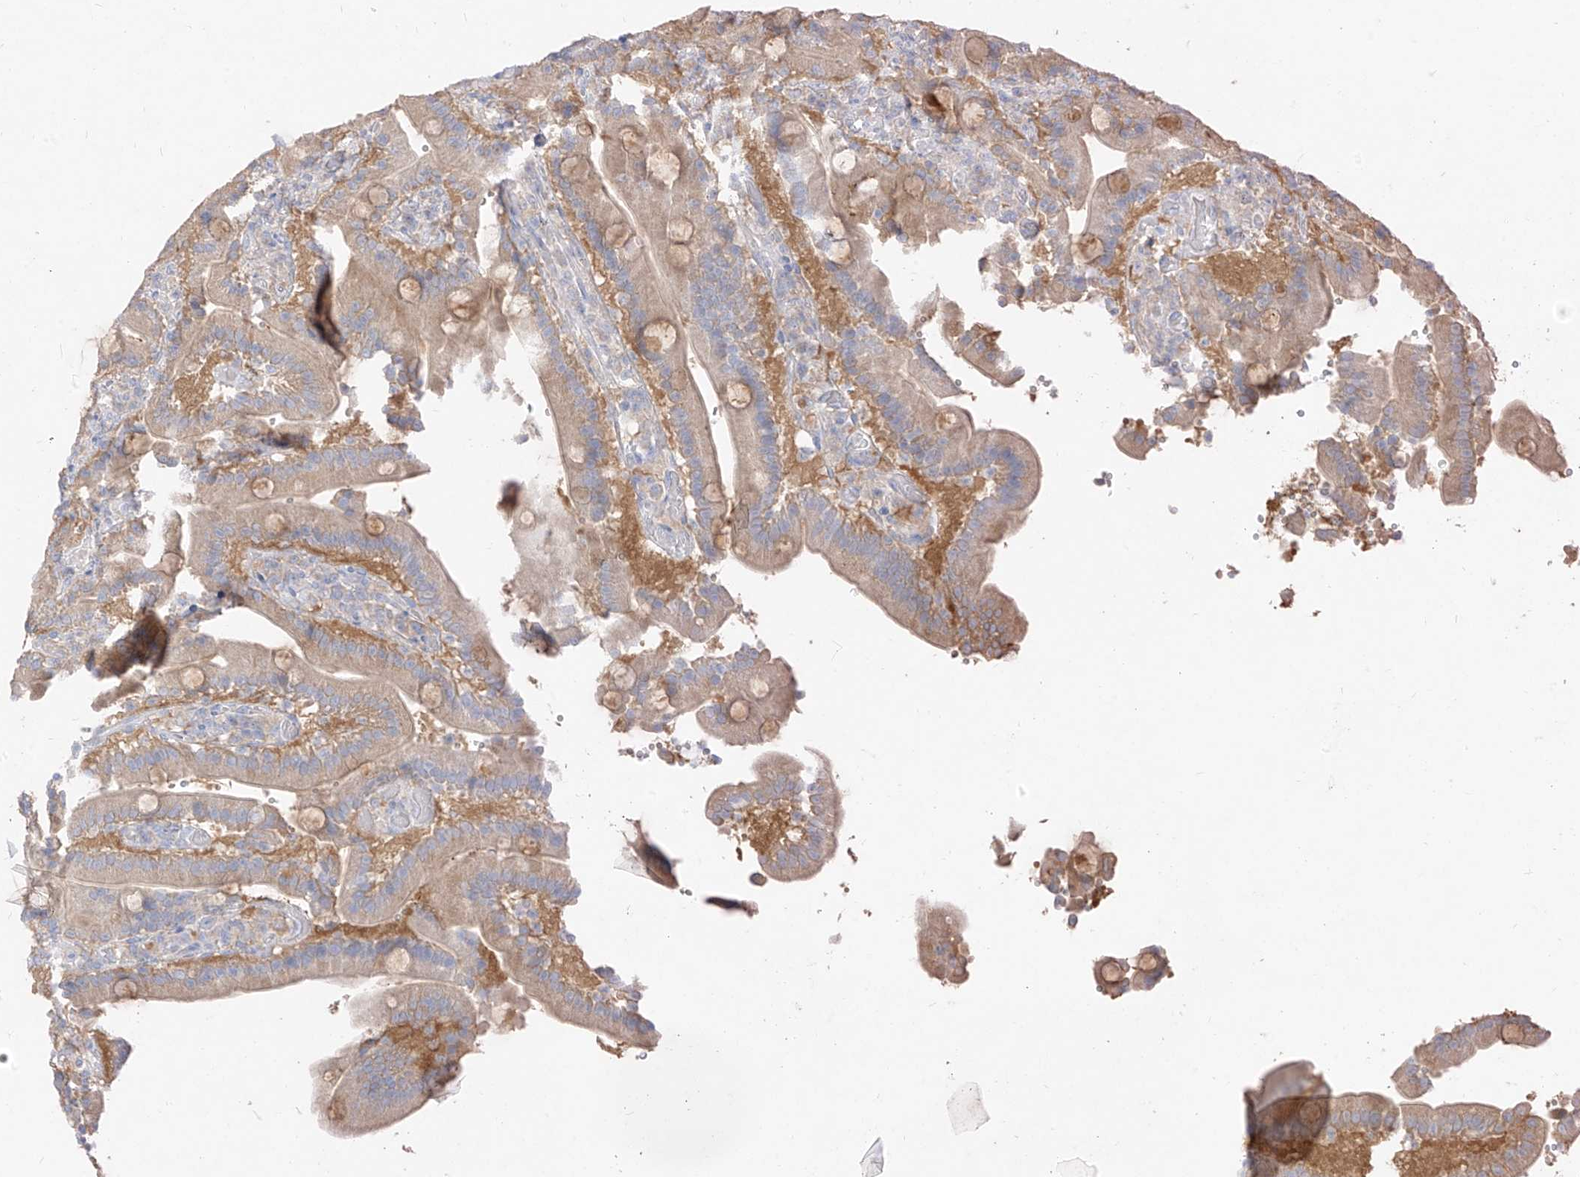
{"staining": {"intensity": "negative", "quantity": "none", "location": "none"}, "tissue": "duodenum", "cell_type": "Glandular cells", "image_type": "normal", "snomed": [{"axis": "morphology", "description": "Normal tissue, NOS"}, {"axis": "topography", "description": "Duodenum"}], "caption": "DAB immunohistochemical staining of unremarkable human duodenum displays no significant staining in glandular cells. Nuclei are stained in blue.", "gene": "ZZEF1", "patient": {"sex": "female", "age": 62}}